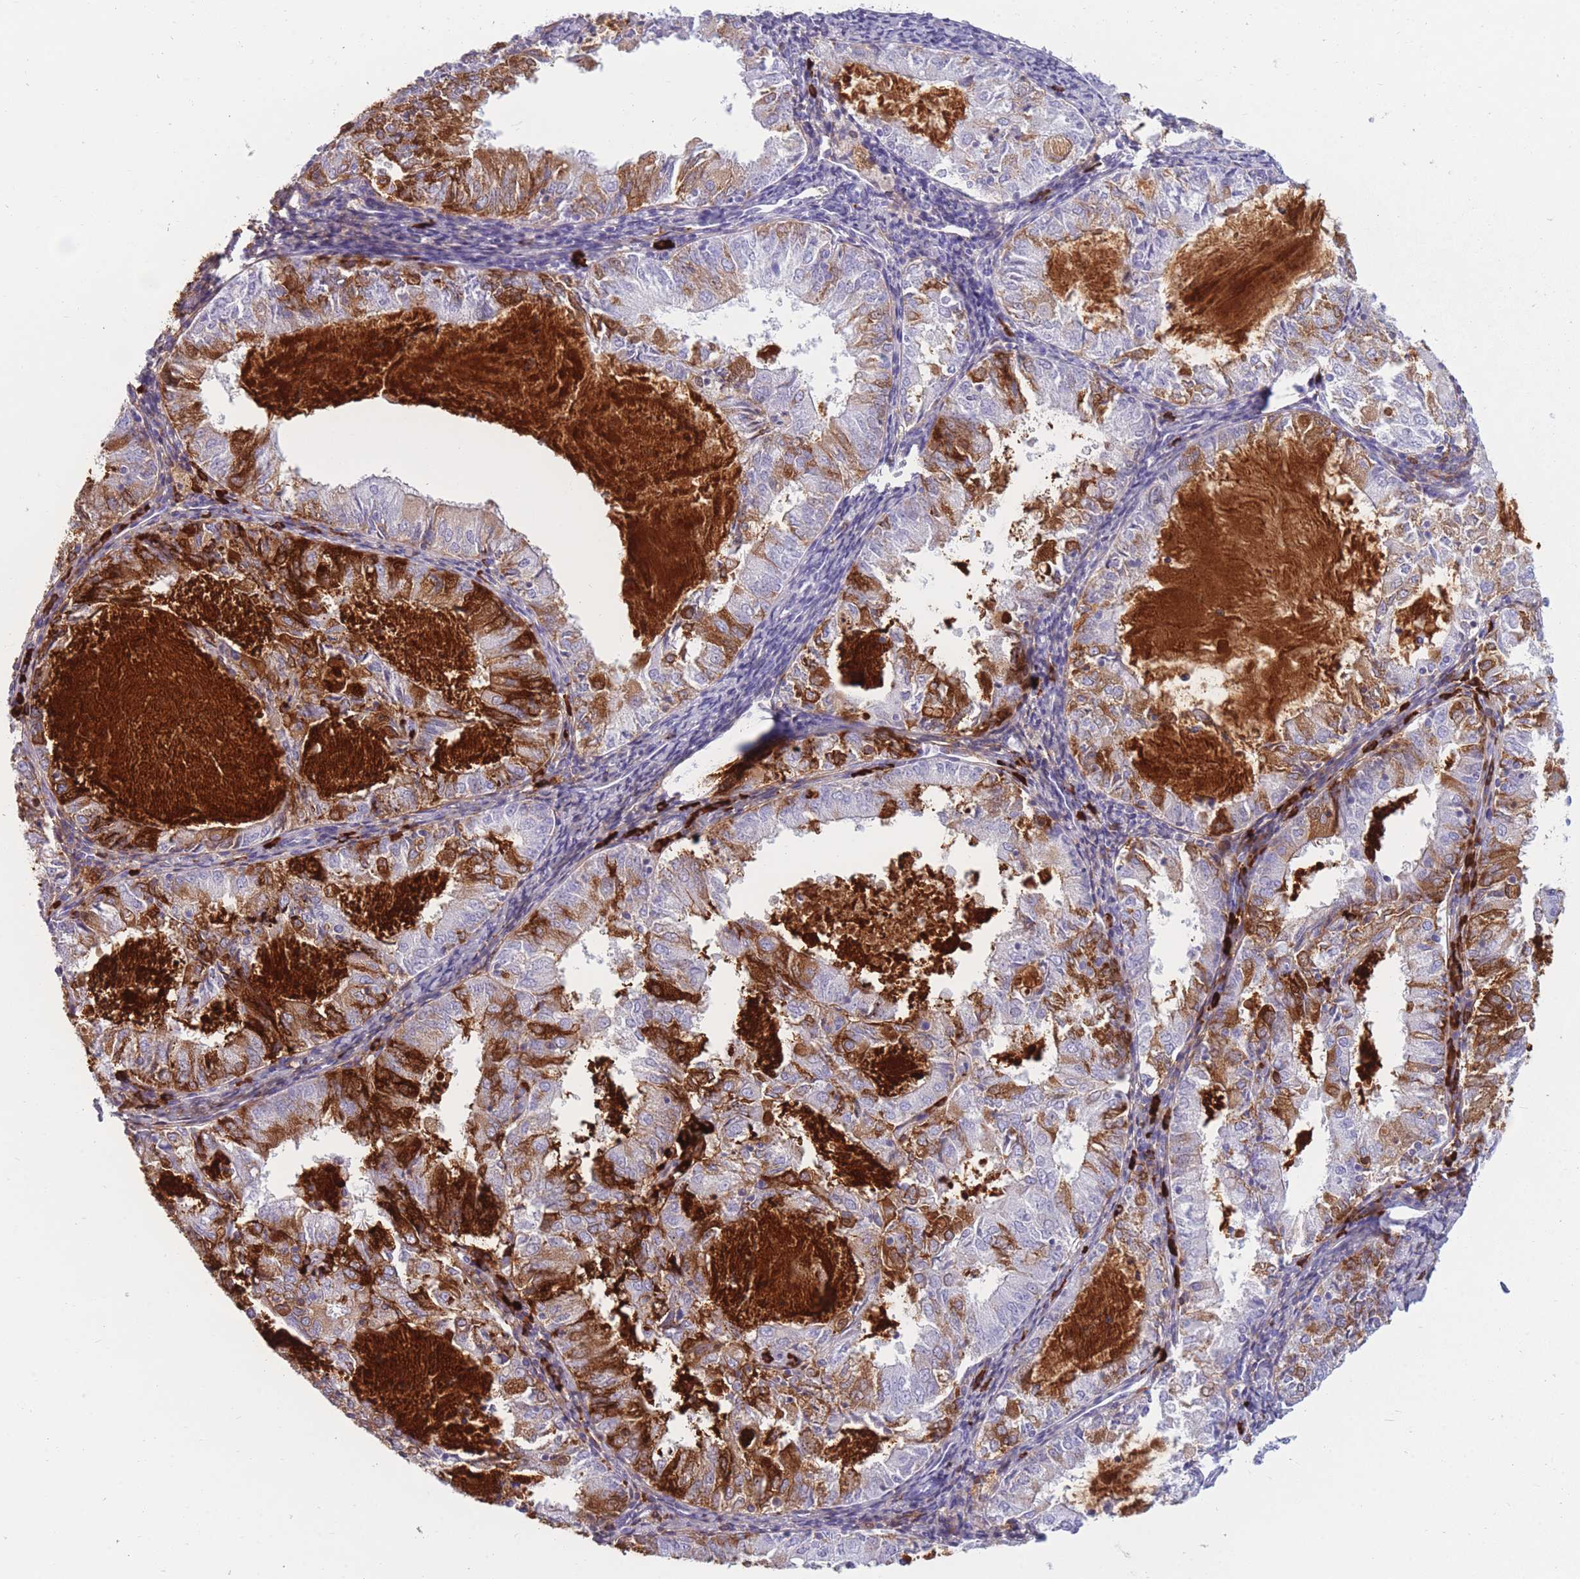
{"staining": {"intensity": "strong", "quantity": "<25%", "location": "cytoplasmic/membranous"}, "tissue": "endometrial cancer", "cell_type": "Tumor cells", "image_type": "cancer", "snomed": [{"axis": "morphology", "description": "Adenocarcinoma, NOS"}, {"axis": "topography", "description": "Endometrium"}], "caption": "Adenocarcinoma (endometrial) stained for a protein shows strong cytoplasmic/membranous positivity in tumor cells.", "gene": "TNFSF11", "patient": {"sex": "female", "age": 57}}